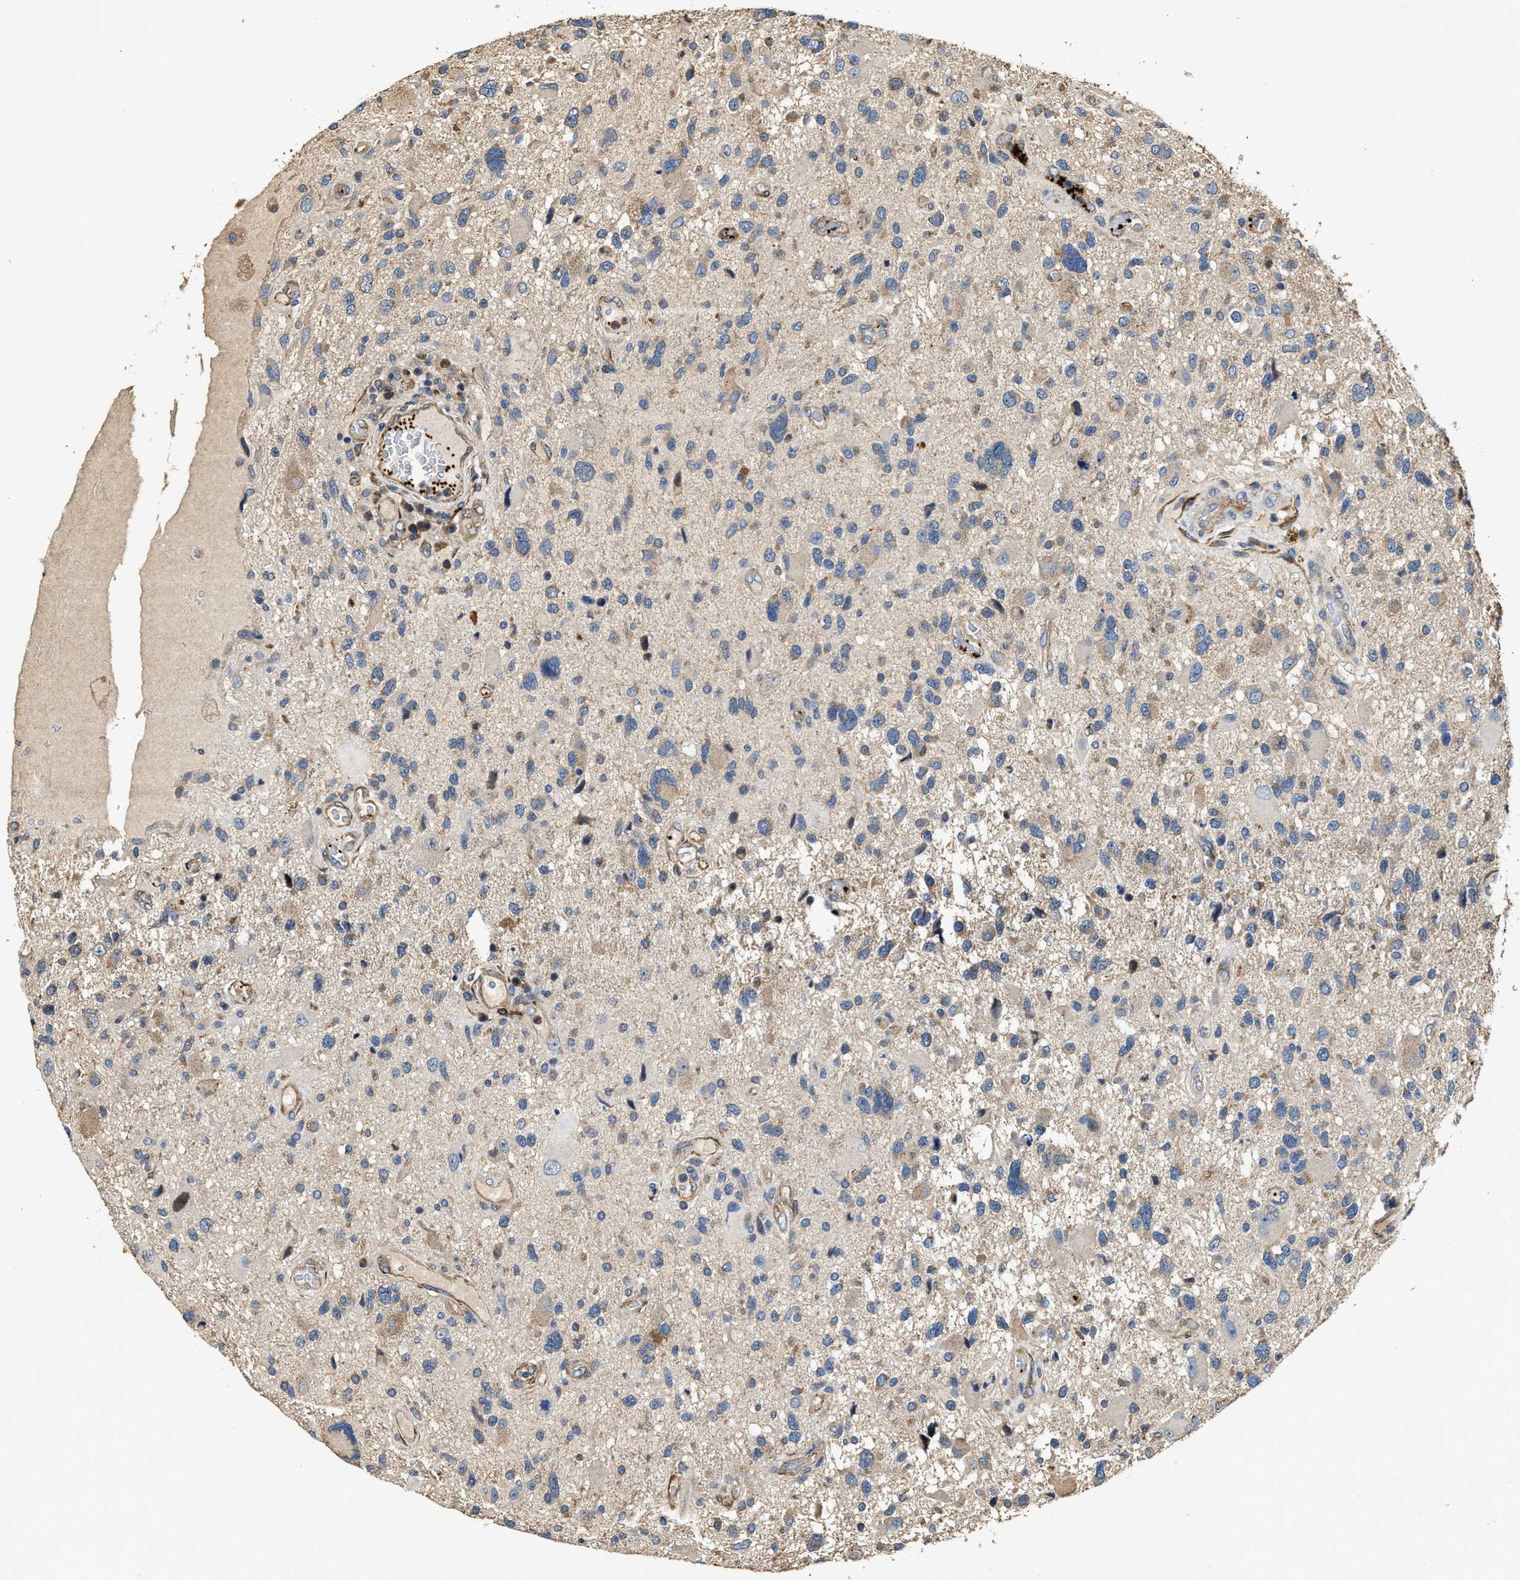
{"staining": {"intensity": "moderate", "quantity": "<25%", "location": "cytoplasmic/membranous"}, "tissue": "glioma", "cell_type": "Tumor cells", "image_type": "cancer", "snomed": [{"axis": "morphology", "description": "Glioma, malignant, High grade"}, {"axis": "topography", "description": "Brain"}], "caption": "Glioma was stained to show a protein in brown. There is low levels of moderate cytoplasmic/membranous positivity in about <25% of tumor cells. (DAB (3,3'-diaminobenzidine) IHC with brightfield microscopy, high magnification).", "gene": "GFRA3", "patient": {"sex": "male", "age": 33}}